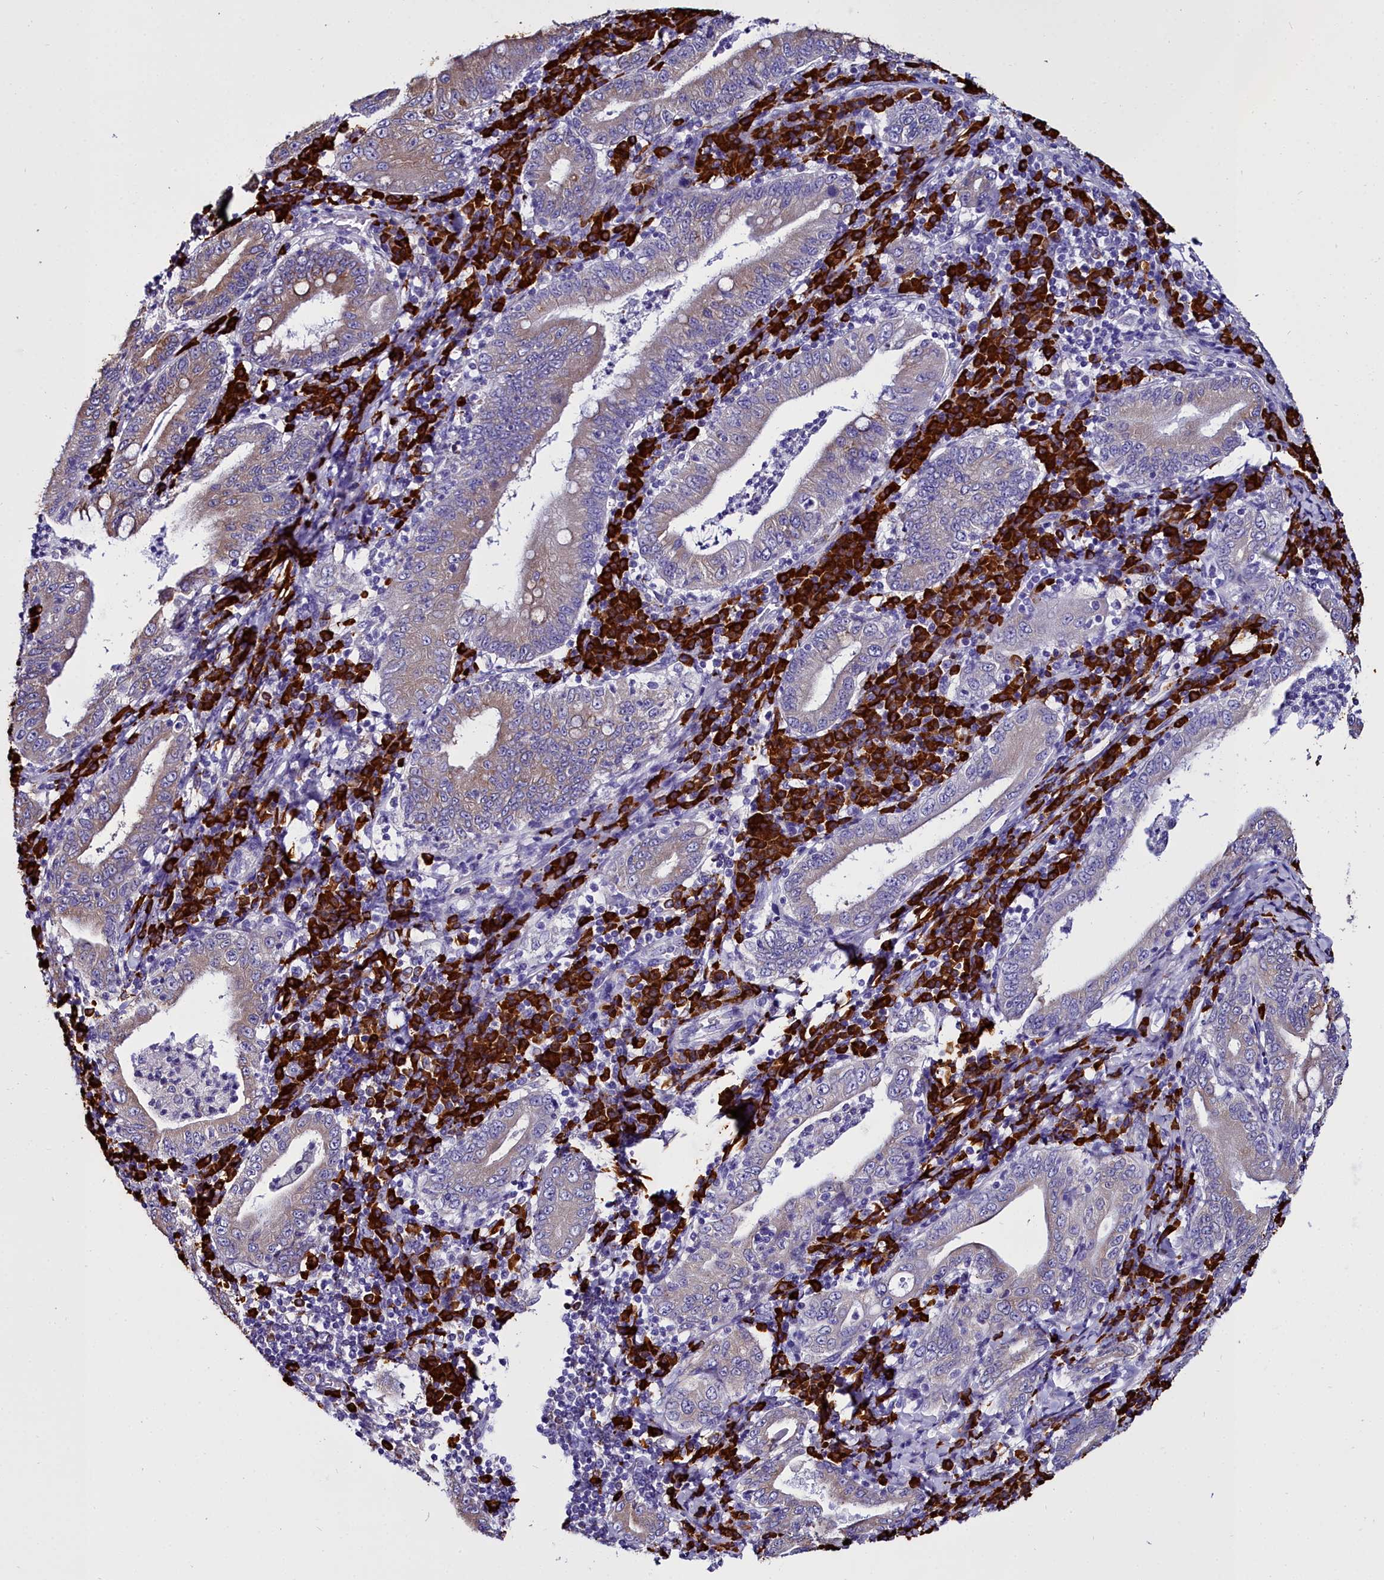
{"staining": {"intensity": "weak", "quantity": "25%-75%", "location": "cytoplasmic/membranous"}, "tissue": "stomach cancer", "cell_type": "Tumor cells", "image_type": "cancer", "snomed": [{"axis": "morphology", "description": "Normal tissue, NOS"}, {"axis": "morphology", "description": "Adenocarcinoma, NOS"}, {"axis": "topography", "description": "Esophagus"}, {"axis": "topography", "description": "Stomach, upper"}, {"axis": "topography", "description": "Peripheral nerve tissue"}], "caption": "Stomach cancer (adenocarcinoma) stained with IHC displays weak cytoplasmic/membranous staining in approximately 25%-75% of tumor cells. The staining was performed using DAB (3,3'-diaminobenzidine) to visualize the protein expression in brown, while the nuclei were stained in blue with hematoxylin (Magnification: 20x).", "gene": "TXNDC5", "patient": {"sex": "male", "age": 62}}